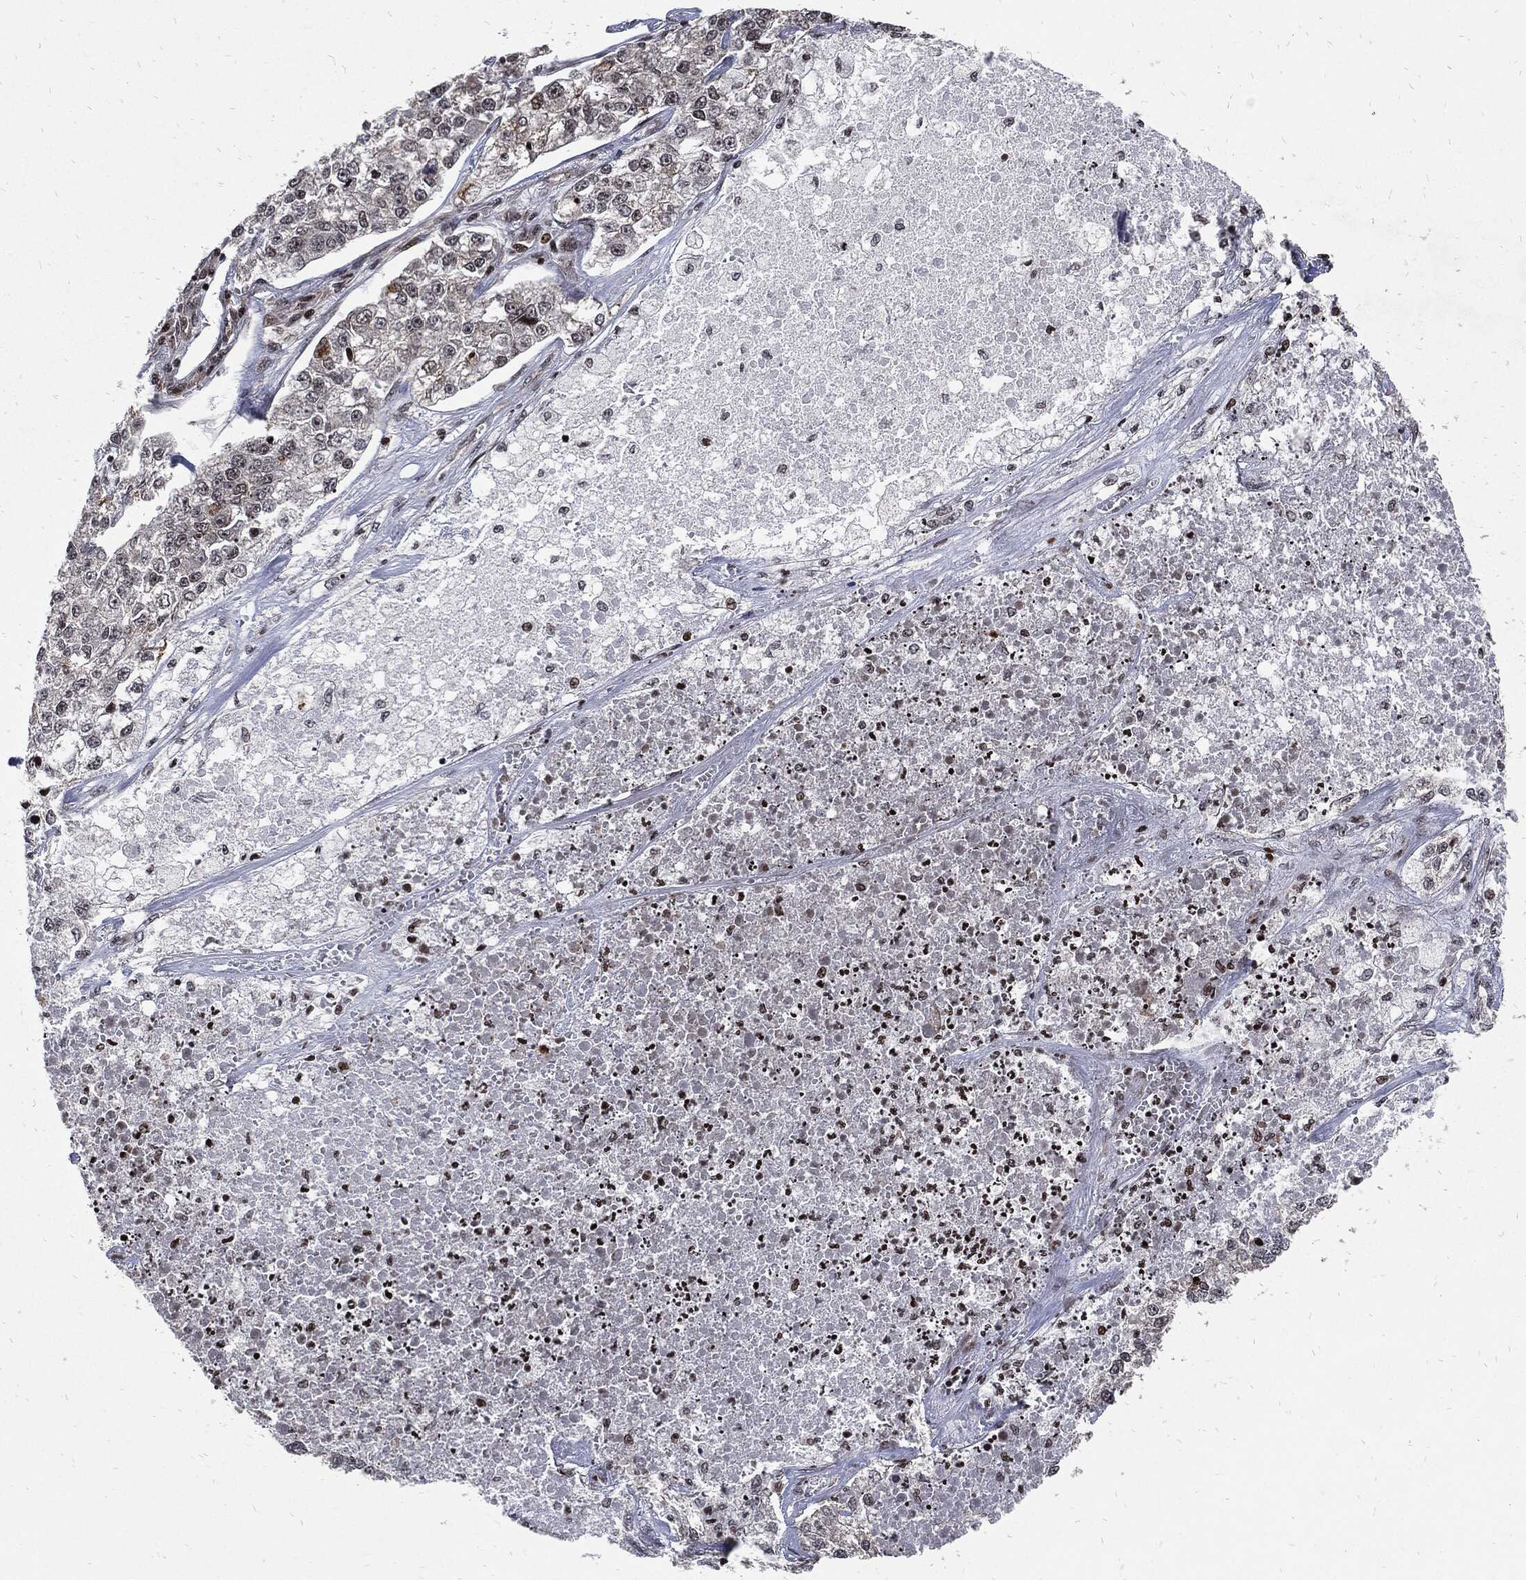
{"staining": {"intensity": "moderate", "quantity": "<25%", "location": "nuclear"}, "tissue": "lung cancer", "cell_type": "Tumor cells", "image_type": "cancer", "snomed": [{"axis": "morphology", "description": "Adenocarcinoma, NOS"}, {"axis": "topography", "description": "Lung"}], "caption": "A brown stain shows moderate nuclear staining of a protein in human lung cancer tumor cells.", "gene": "ZNF775", "patient": {"sex": "male", "age": 49}}